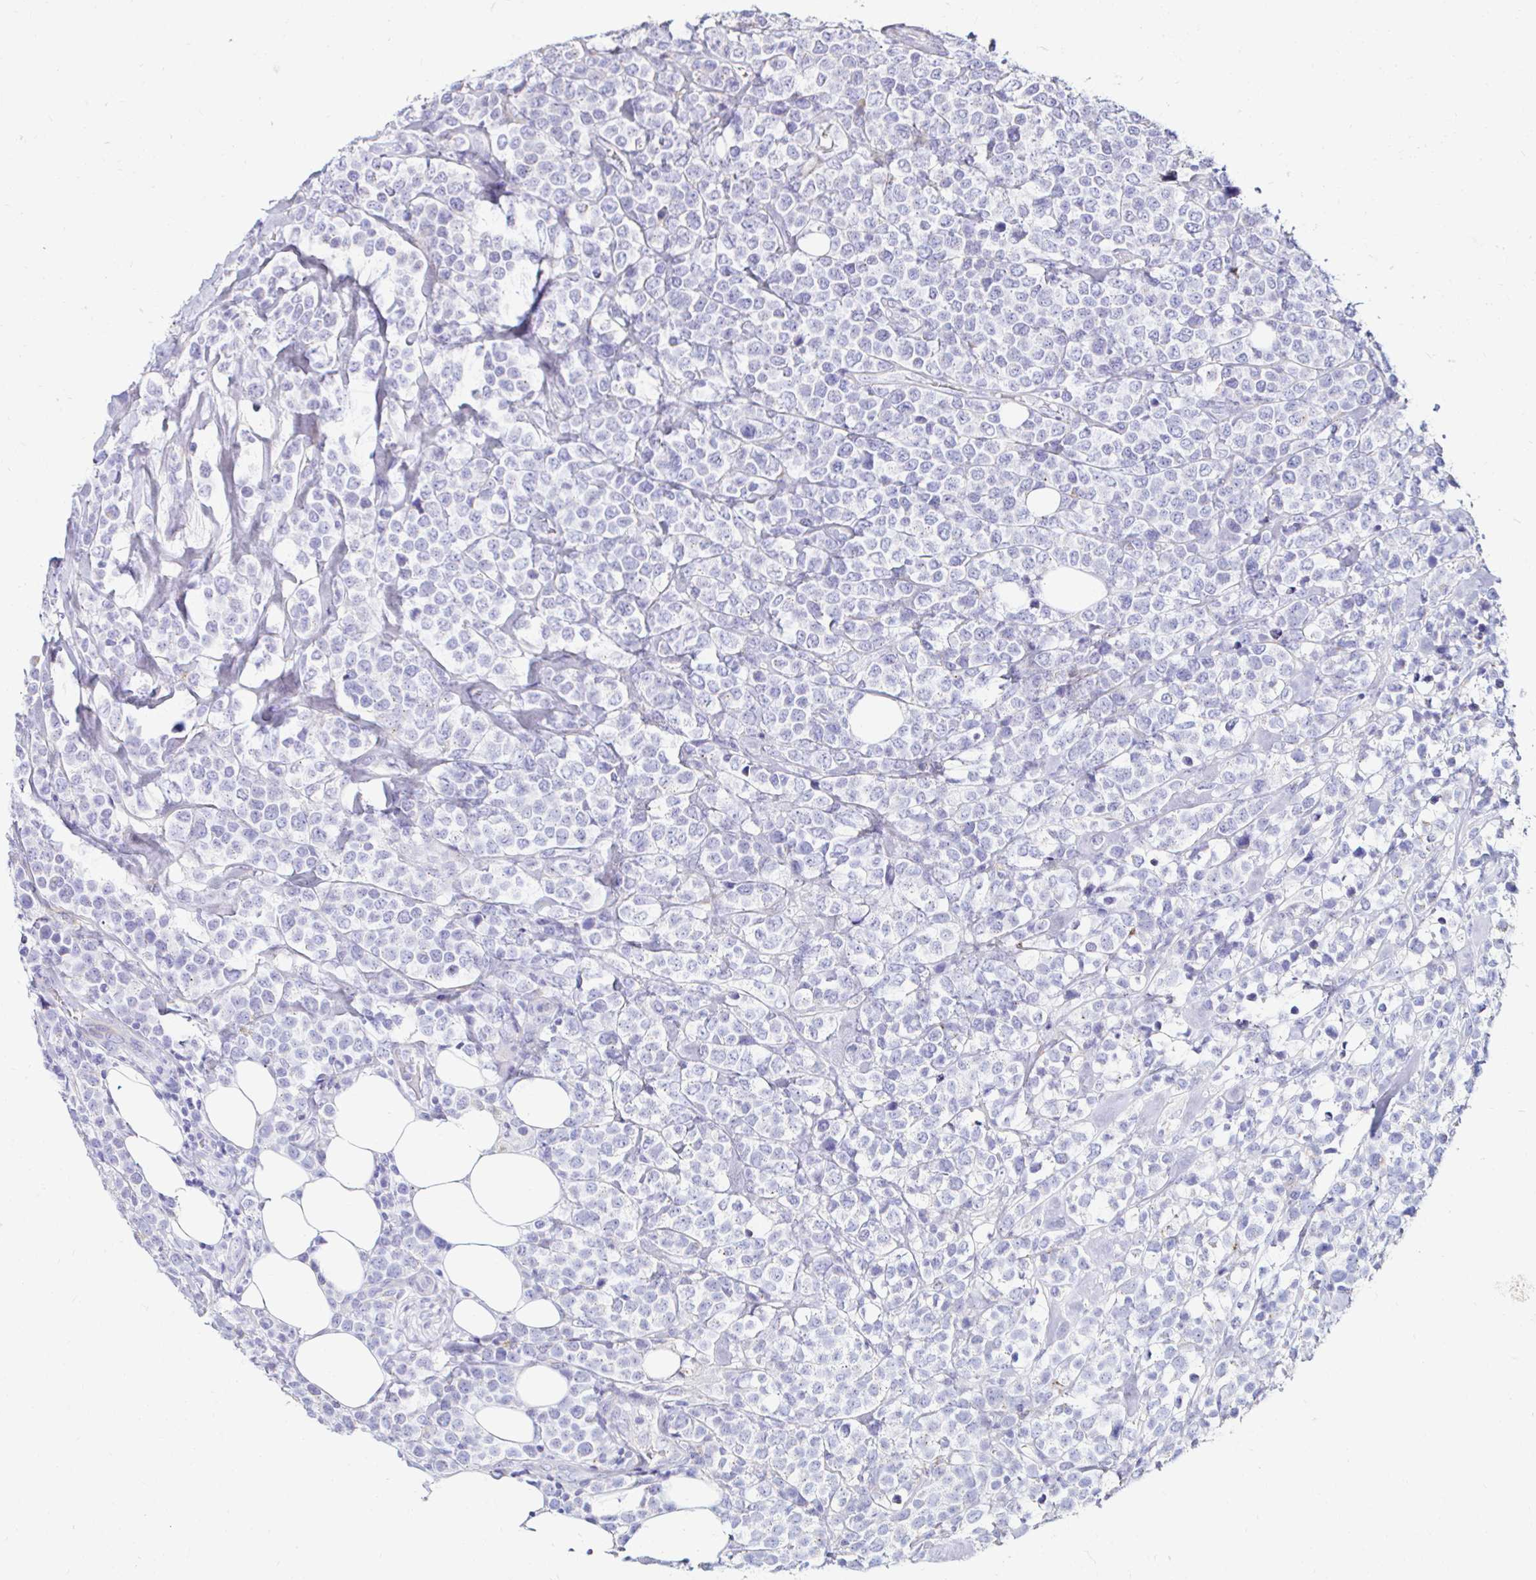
{"staining": {"intensity": "negative", "quantity": "none", "location": "none"}, "tissue": "lymphoma", "cell_type": "Tumor cells", "image_type": "cancer", "snomed": [{"axis": "morphology", "description": "Malignant lymphoma, non-Hodgkin's type, High grade"}, {"axis": "topography", "description": "Soft tissue"}], "caption": "This is an immunohistochemistry photomicrograph of high-grade malignant lymphoma, non-Hodgkin's type. There is no staining in tumor cells.", "gene": "GALNS", "patient": {"sex": "female", "age": 56}}